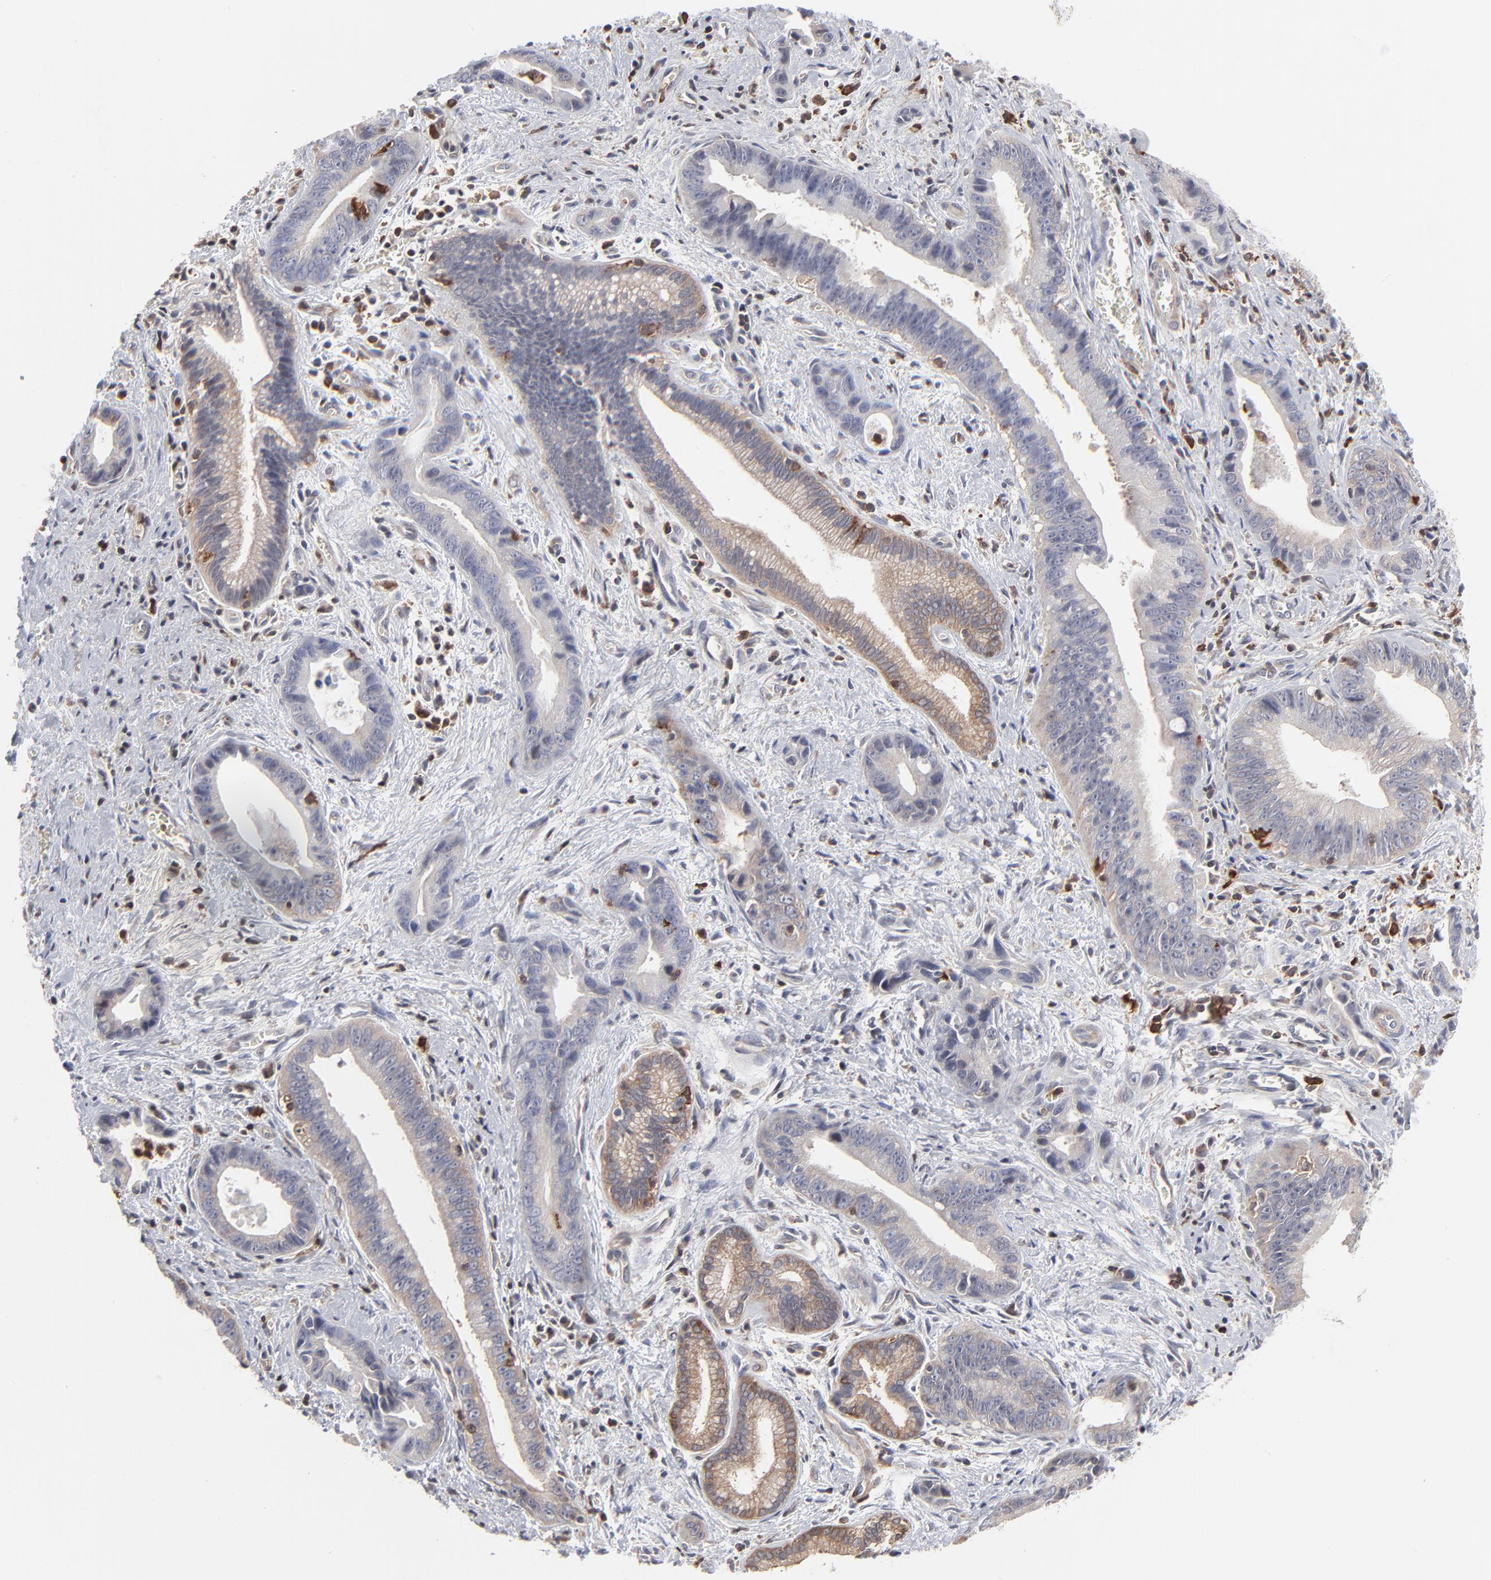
{"staining": {"intensity": "moderate", "quantity": "25%-75%", "location": "cytoplasmic/membranous"}, "tissue": "liver cancer", "cell_type": "Tumor cells", "image_type": "cancer", "snomed": [{"axis": "morphology", "description": "Cholangiocarcinoma"}, {"axis": "topography", "description": "Liver"}], "caption": "Protein positivity by immunohistochemistry reveals moderate cytoplasmic/membranous positivity in about 25%-75% of tumor cells in liver cholangiocarcinoma.", "gene": "MAP2K1", "patient": {"sex": "female", "age": 55}}